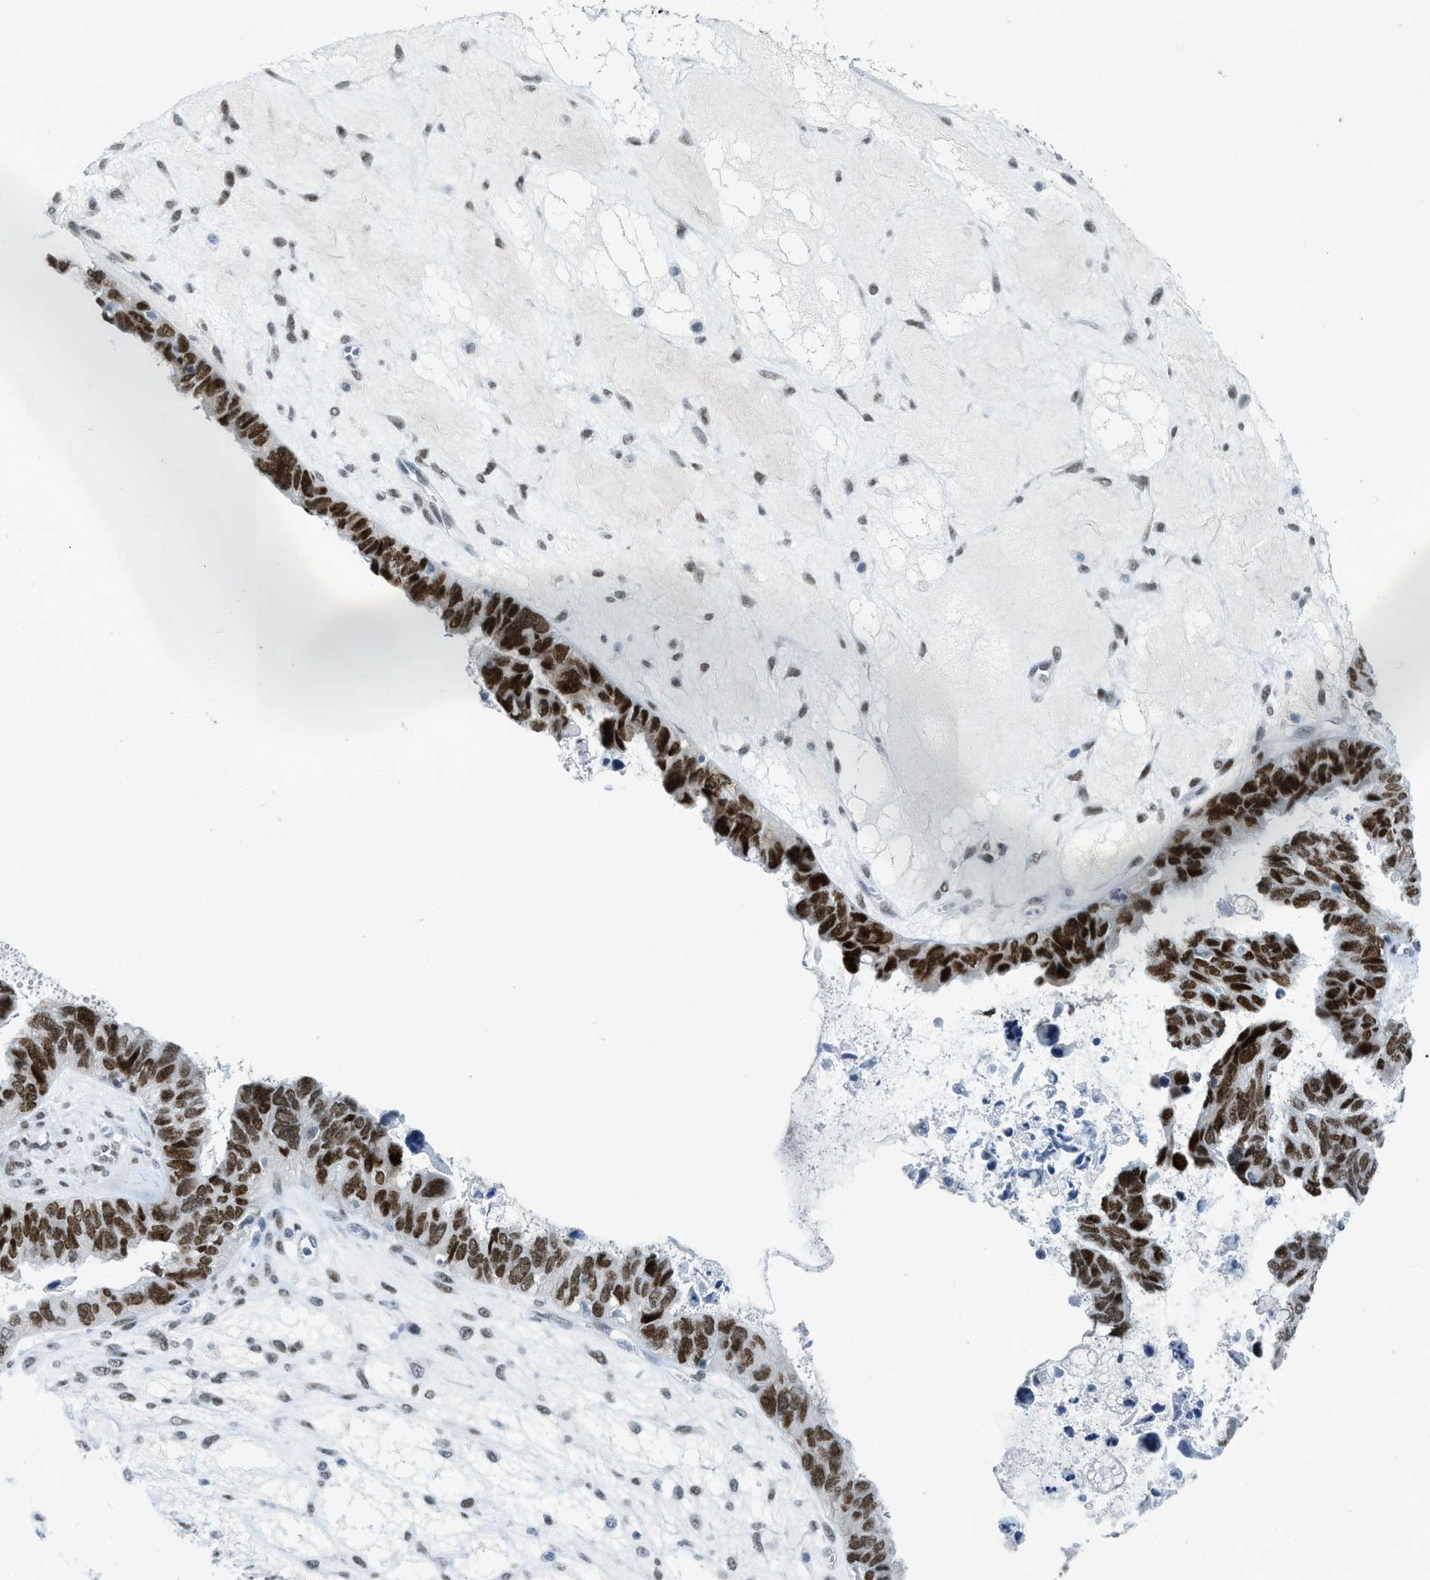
{"staining": {"intensity": "strong", "quantity": ">75%", "location": "nuclear"}, "tissue": "ovarian cancer", "cell_type": "Tumor cells", "image_type": "cancer", "snomed": [{"axis": "morphology", "description": "Cystadenocarcinoma, serous, NOS"}, {"axis": "topography", "description": "Ovary"}], "caption": "A brown stain highlights strong nuclear positivity of a protein in human serous cystadenocarcinoma (ovarian) tumor cells.", "gene": "PBX1", "patient": {"sex": "female", "age": 79}}